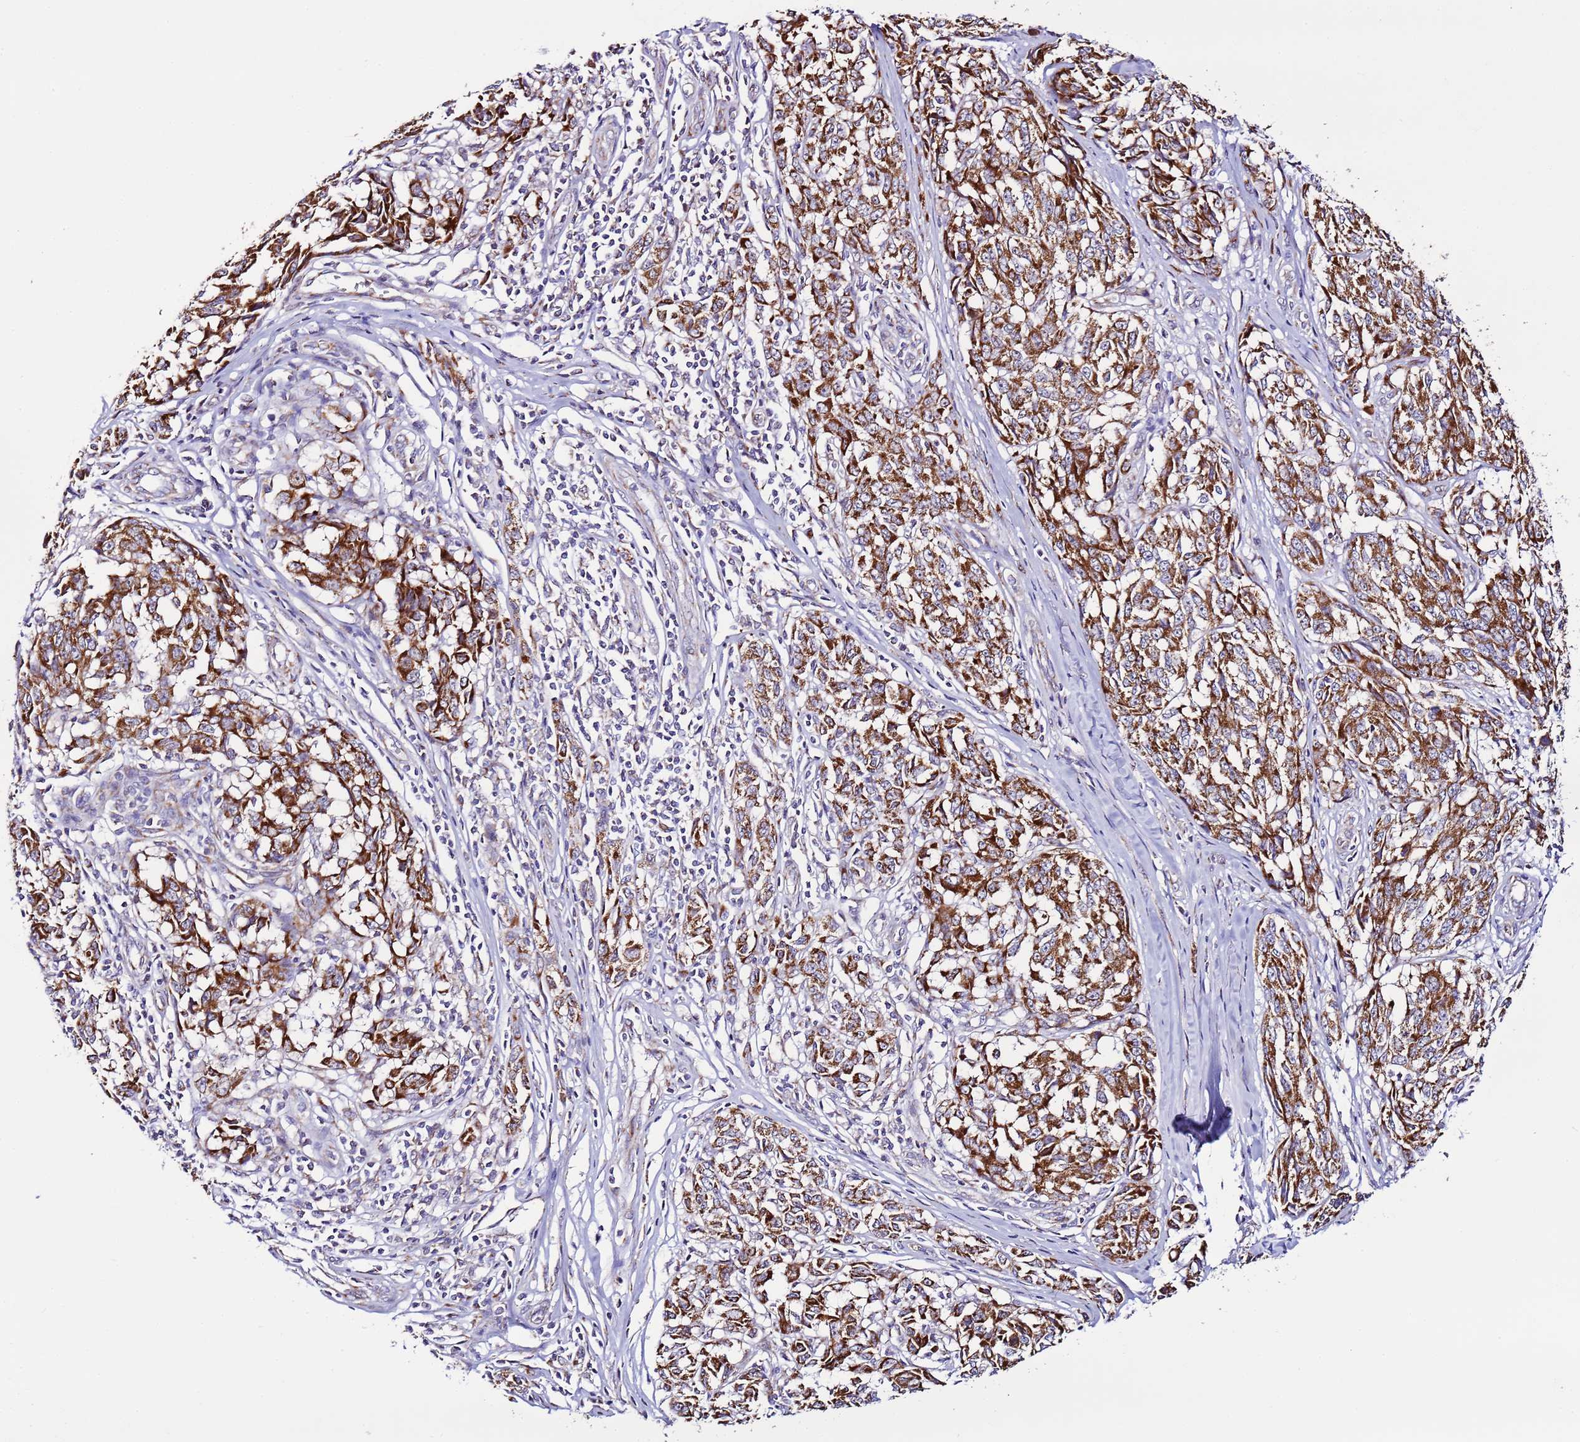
{"staining": {"intensity": "strong", "quantity": ">75%", "location": "cytoplasmic/membranous"}, "tissue": "melanoma", "cell_type": "Tumor cells", "image_type": "cancer", "snomed": [{"axis": "morphology", "description": "Malignant melanoma, NOS"}, {"axis": "topography", "description": "Skin"}], "caption": "IHC photomicrograph of neoplastic tissue: human melanoma stained using IHC exhibits high levels of strong protein expression localized specifically in the cytoplasmic/membranous of tumor cells, appearing as a cytoplasmic/membranous brown color.", "gene": "UEVLD", "patient": {"sex": "female", "age": 64}}